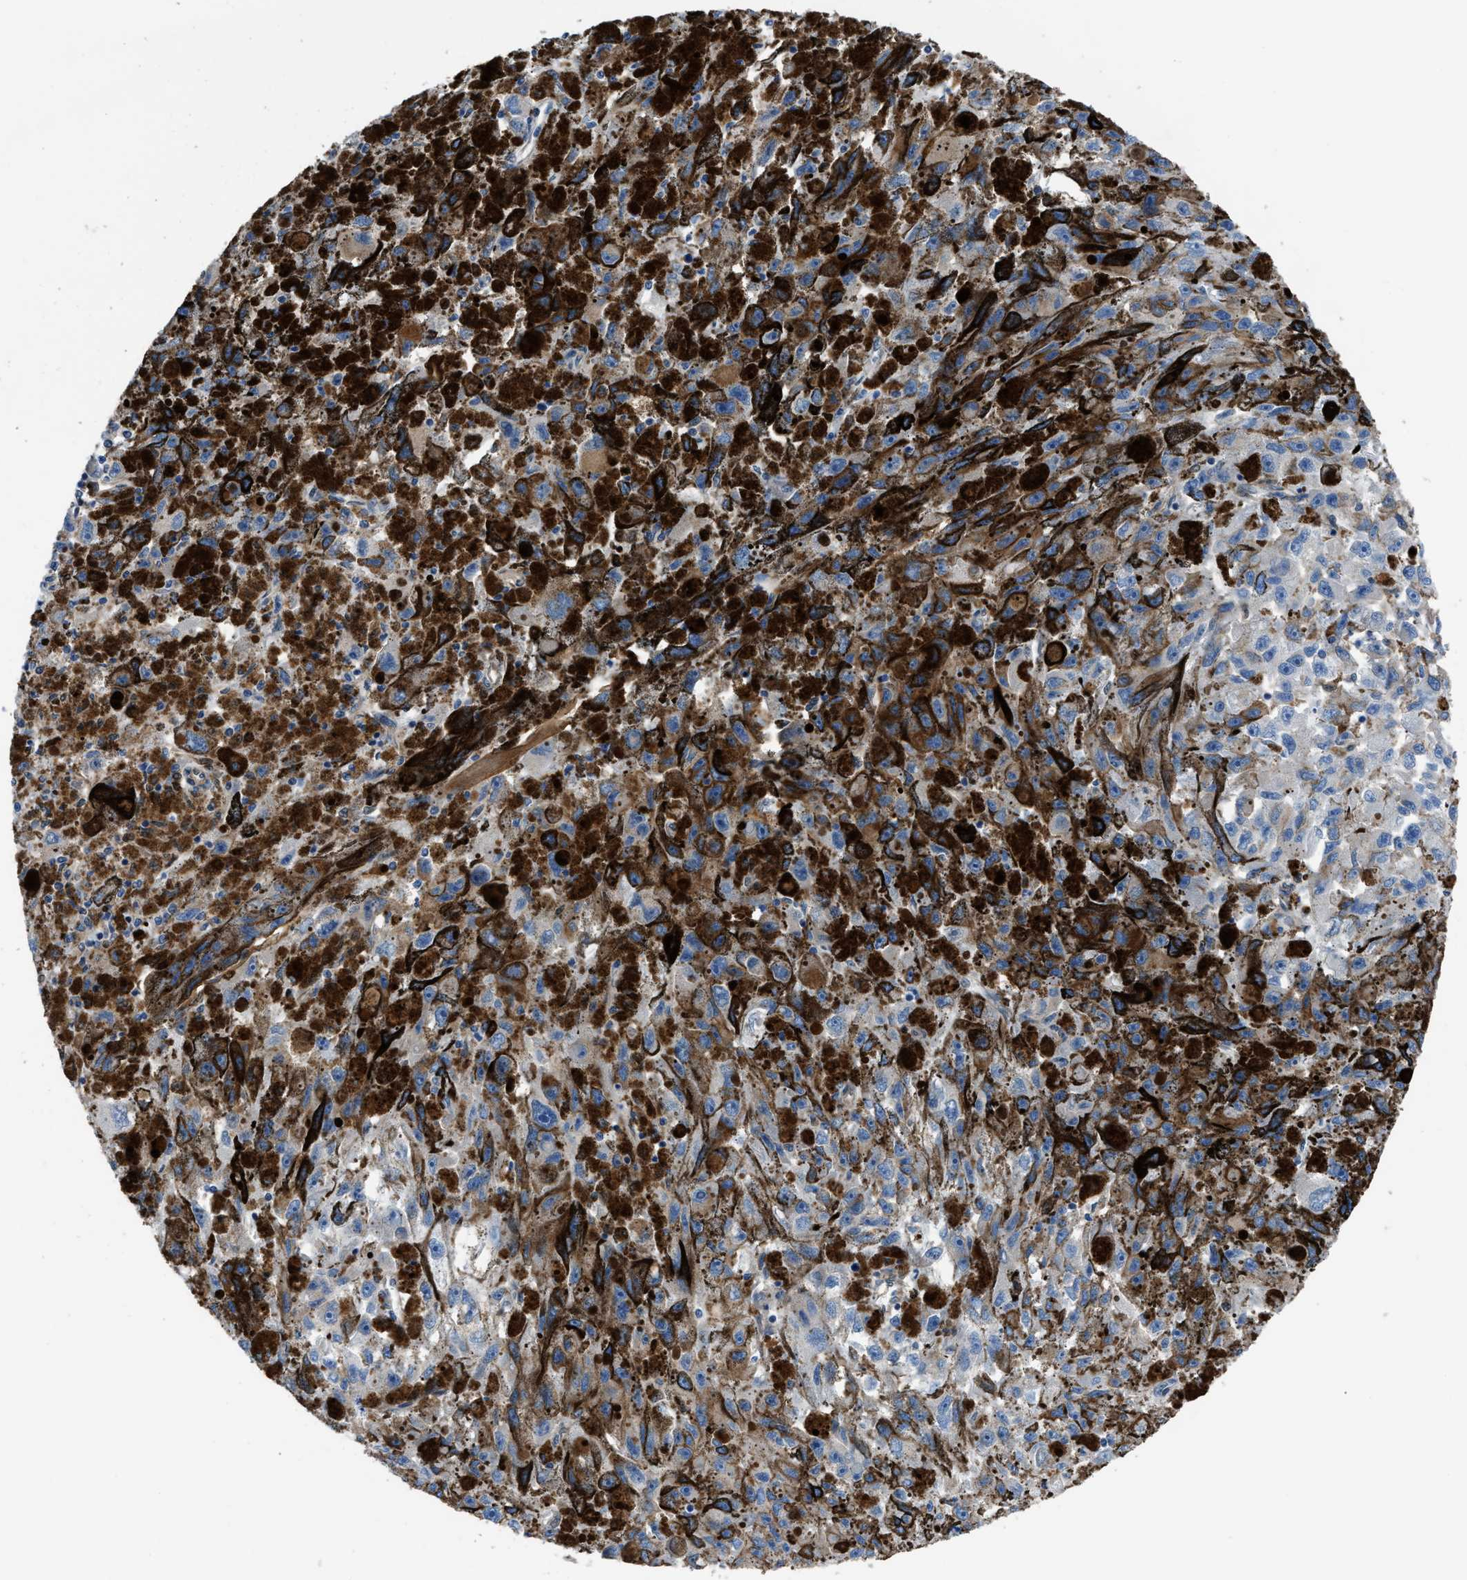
{"staining": {"intensity": "weak", "quantity": "<25%", "location": "cytoplasmic/membranous"}, "tissue": "melanoma", "cell_type": "Tumor cells", "image_type": "cancer", "snomed": [{"axis": "morphology", "description": "Malignant melanoma, NOS"}, {"axis": "topography", "description": "Skin"}], "caption": "Histopathology image shows no significant protein positivity in tumor cells of malignant melanoma. The staining is performed using DAB (3,3'-diaminobenzidine) brown chromogen with nuclei counter-stained in using hematoxylin.", "gene": "DMAC1", "patient": {"sex": "female", "age": 104}}